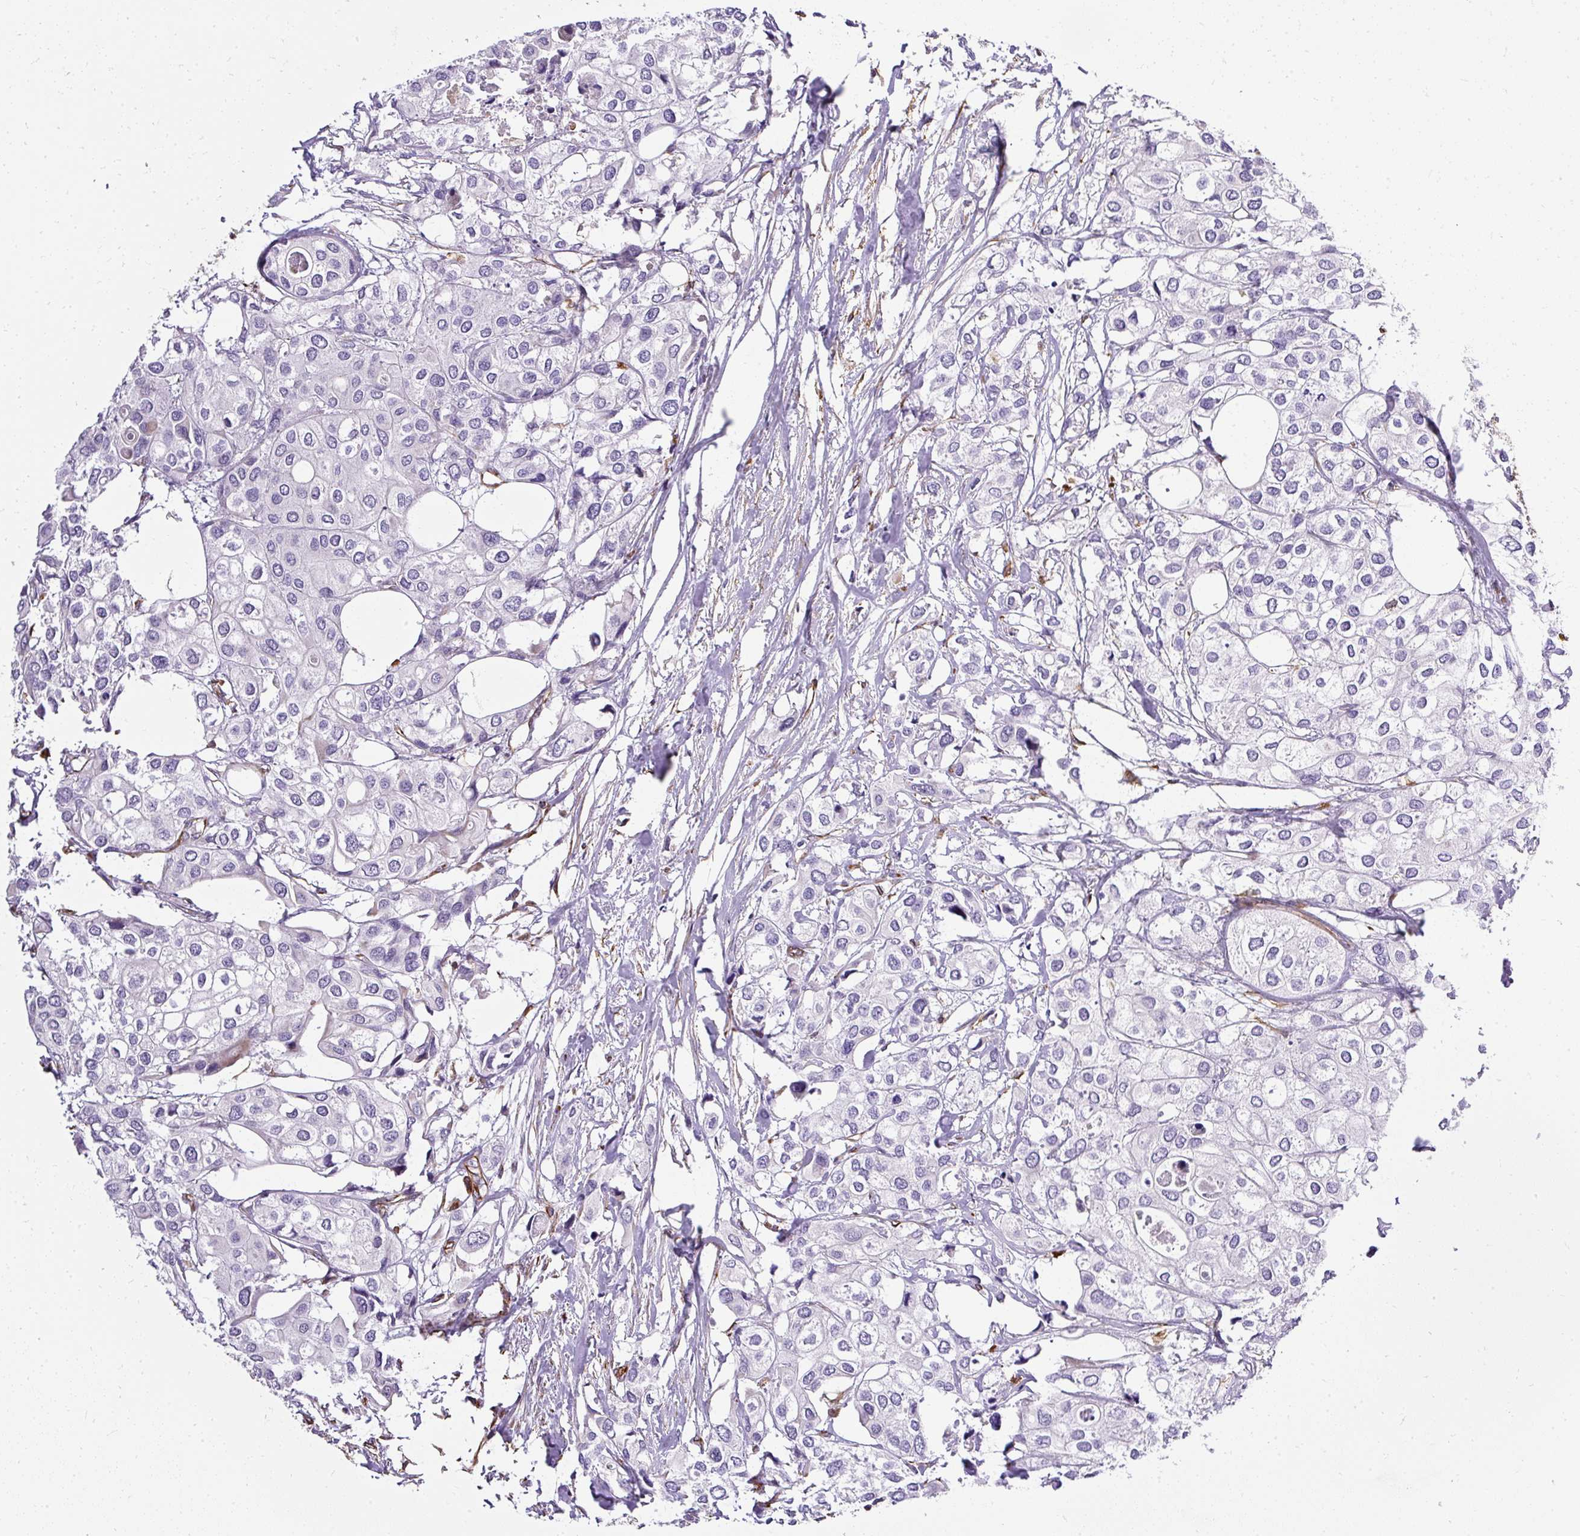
{"staining": {"intensity": "negative", "quantity": "none", "location": "none"}, "tissue": "urothelial cancer", "cell_type": "Tumor cells", "image_type": "cancer", "snomed": [{"axis": "morphology", "description": "Urothelial carcinoma, High grade"}, {"axis": "topography", "description": "Urinary bladder"}], "caption": "Tumor cells are negative for brown protein staining in urothelial carcinoma (high-grade).", "gene": "PLS1", "patient": {"sex": "male", "age": 64}}